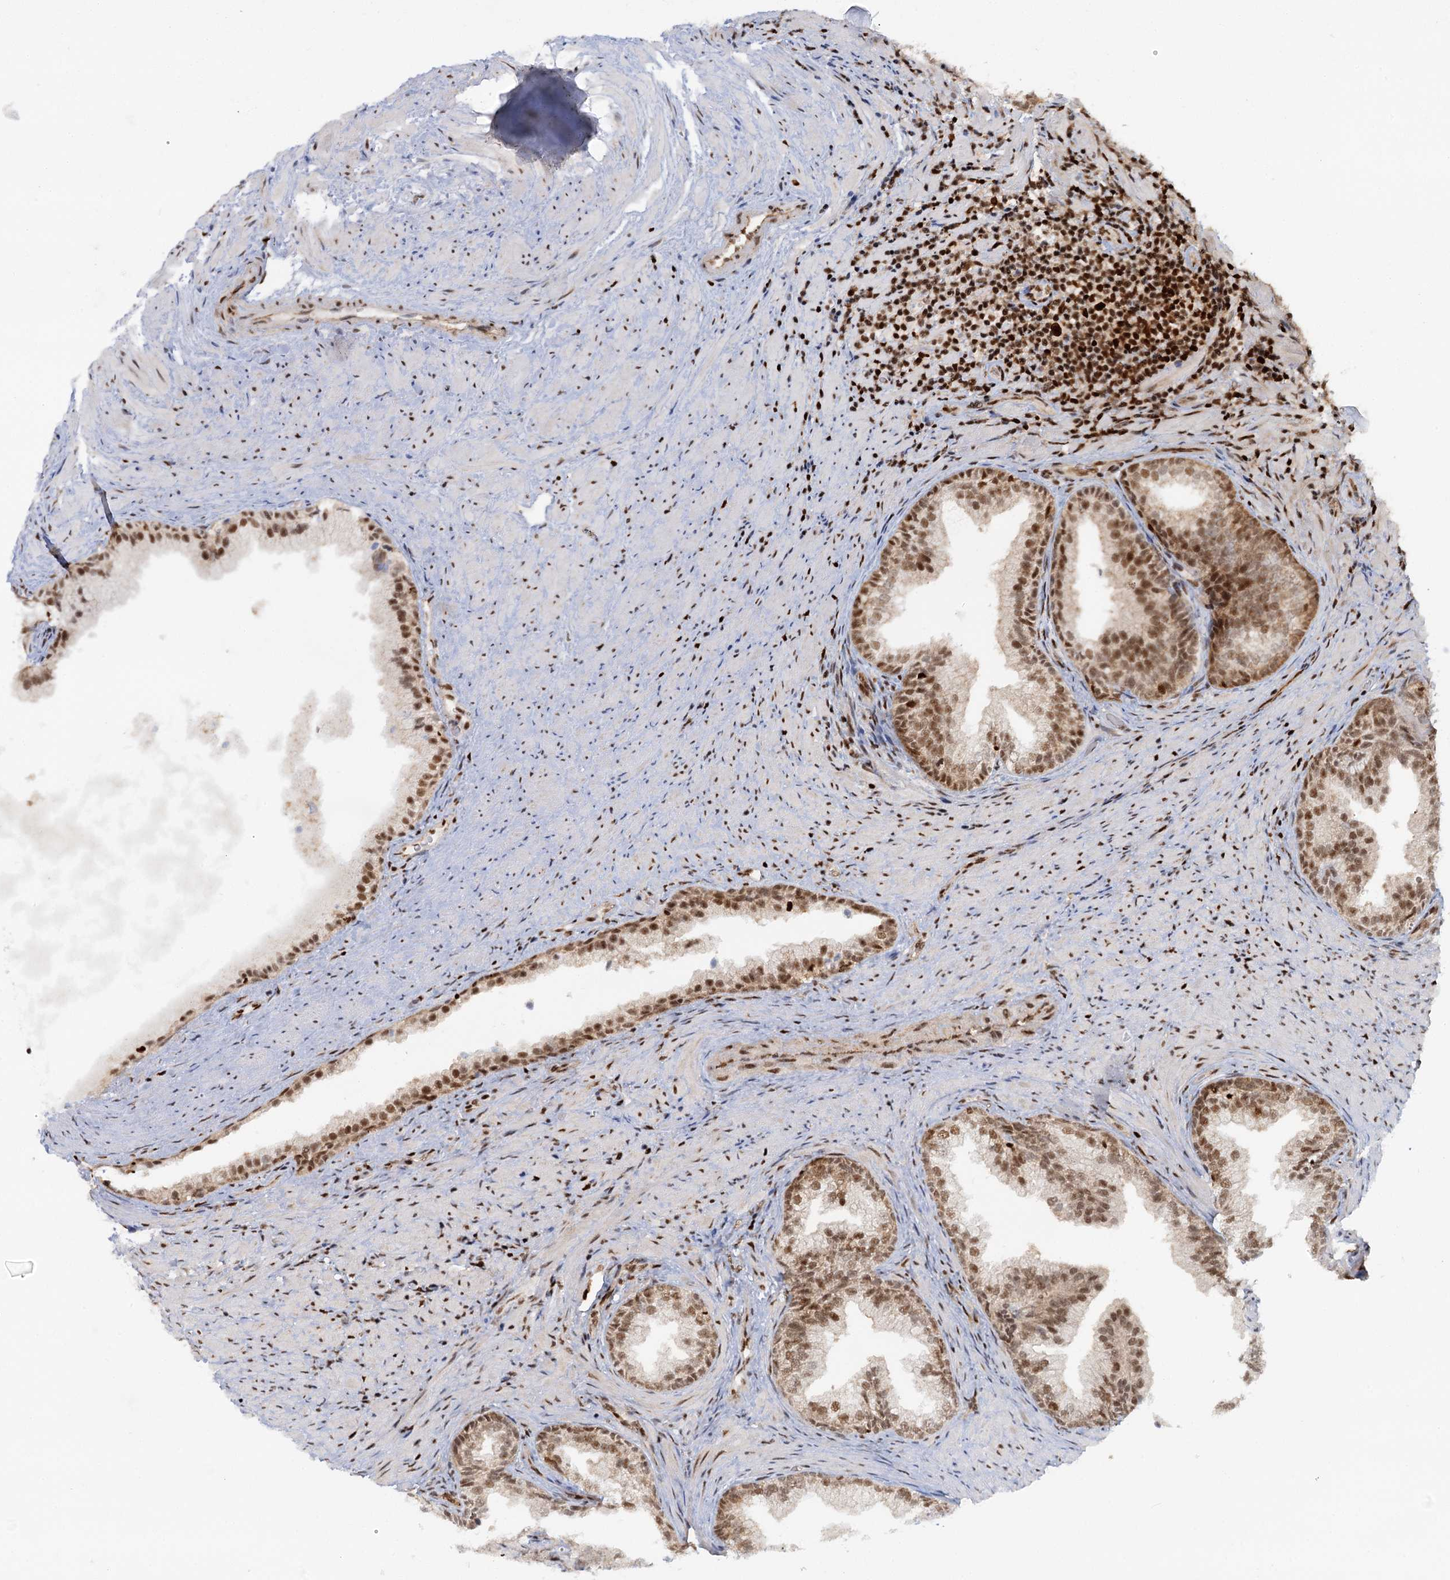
{"staining": {"intensity": "strong", "quantity": "25%-75%", "location": "nuclear"}, "tissue": "prostate", "cell_type": "Glandular cells", "image_type": "normal", "snomed": [{"axis": "morphology", "description": "Normal tissue, NOS"}, {"axis": "topography", "description": "Prostate"}], "caption": "Glandular cells display high levels of strong nuclear expression in about 25%-75% of cells in benign prostate.", "gene": "GPATCH11", "patient": {"sex": "male", "age": 76}}